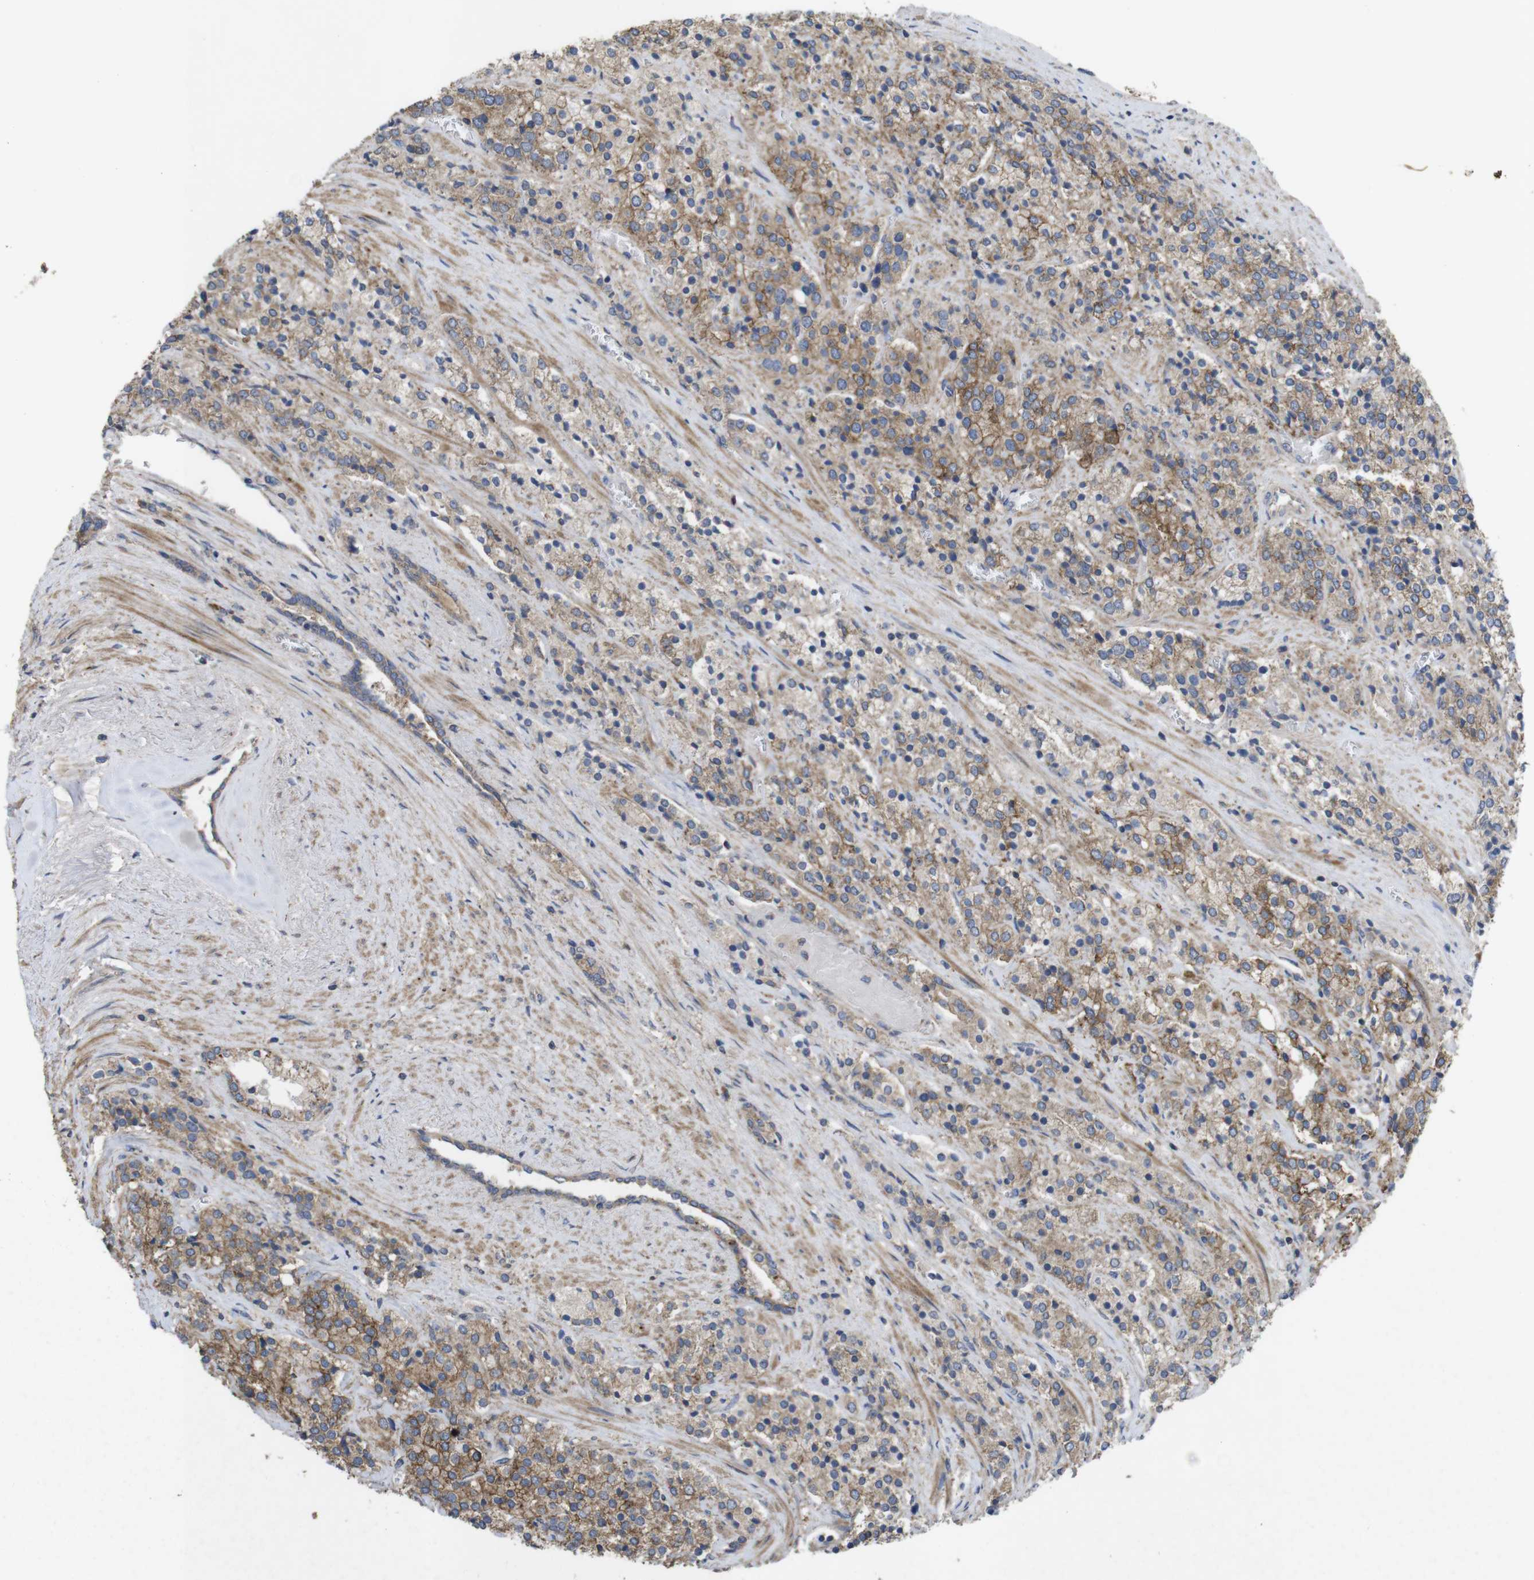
{"staining": {"intensity": "moderate", "quantity": ">75%", "location": "cytoplasmic/membranous"}, "tissue": "prostate cancer", "cell_type": "Tumor cells", "image_type": "cancer", "snomed": [{"axis": "morphology", "description": "Adenocarcinoma, High grade"}, {"axis": "topography", "description": "Prostate"}], "caption": "Adenocarcinoma (high-grade) (prostate) stained with a brown dye shows moderate cytoplasmic/membranous positive positivity in approximately >75% of tumor cells.", "gene": "KCNS3", "patient": {"sex": "male", "age": 71}}